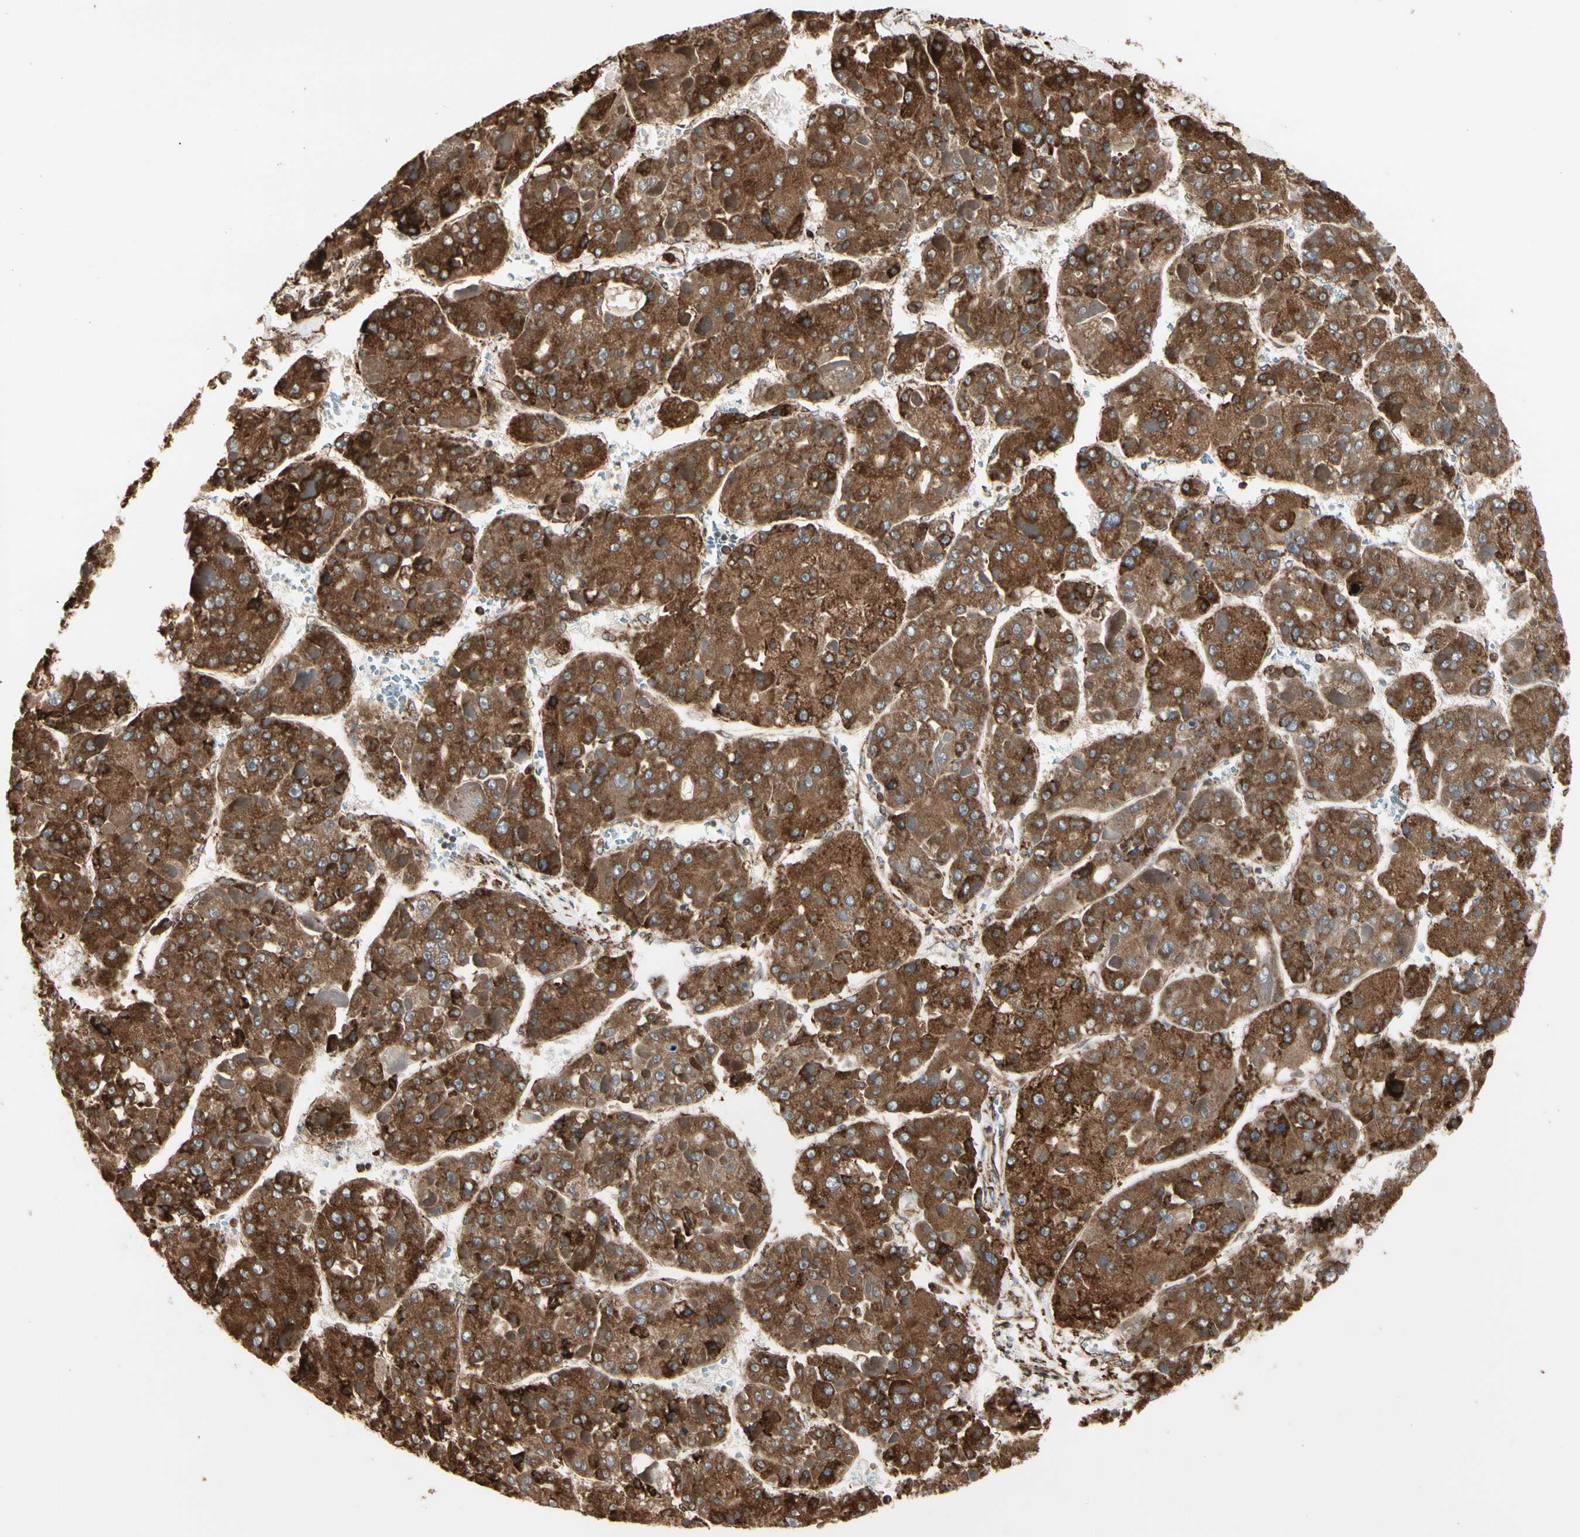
{"staining": {"intensity": "strong", "quantity": ">75%", "location": "cytoplasmic/membranous"}, "tissue": "liver cancer", "cell_type": "Tumor cells", "image_type": "cancer", "snomed": [{"axis": "morphology", "description": "Carcinoma, Hepatocellular, NOS"}, {"axis": "topography", "description": "Liver"}], "caption": "Brown immunohistochemical staining in human hepatocellular carcinoma (liver) demonstrates strong cytoplasmic/membranous staining in about >75% of tumor cells. Using DAB (brown) and hematoxylin (blue) stains, captured at high magnification using brightfield microscopy.", "gene": "HSP90B1", "patient": {"sex": "female", "age": 73}}